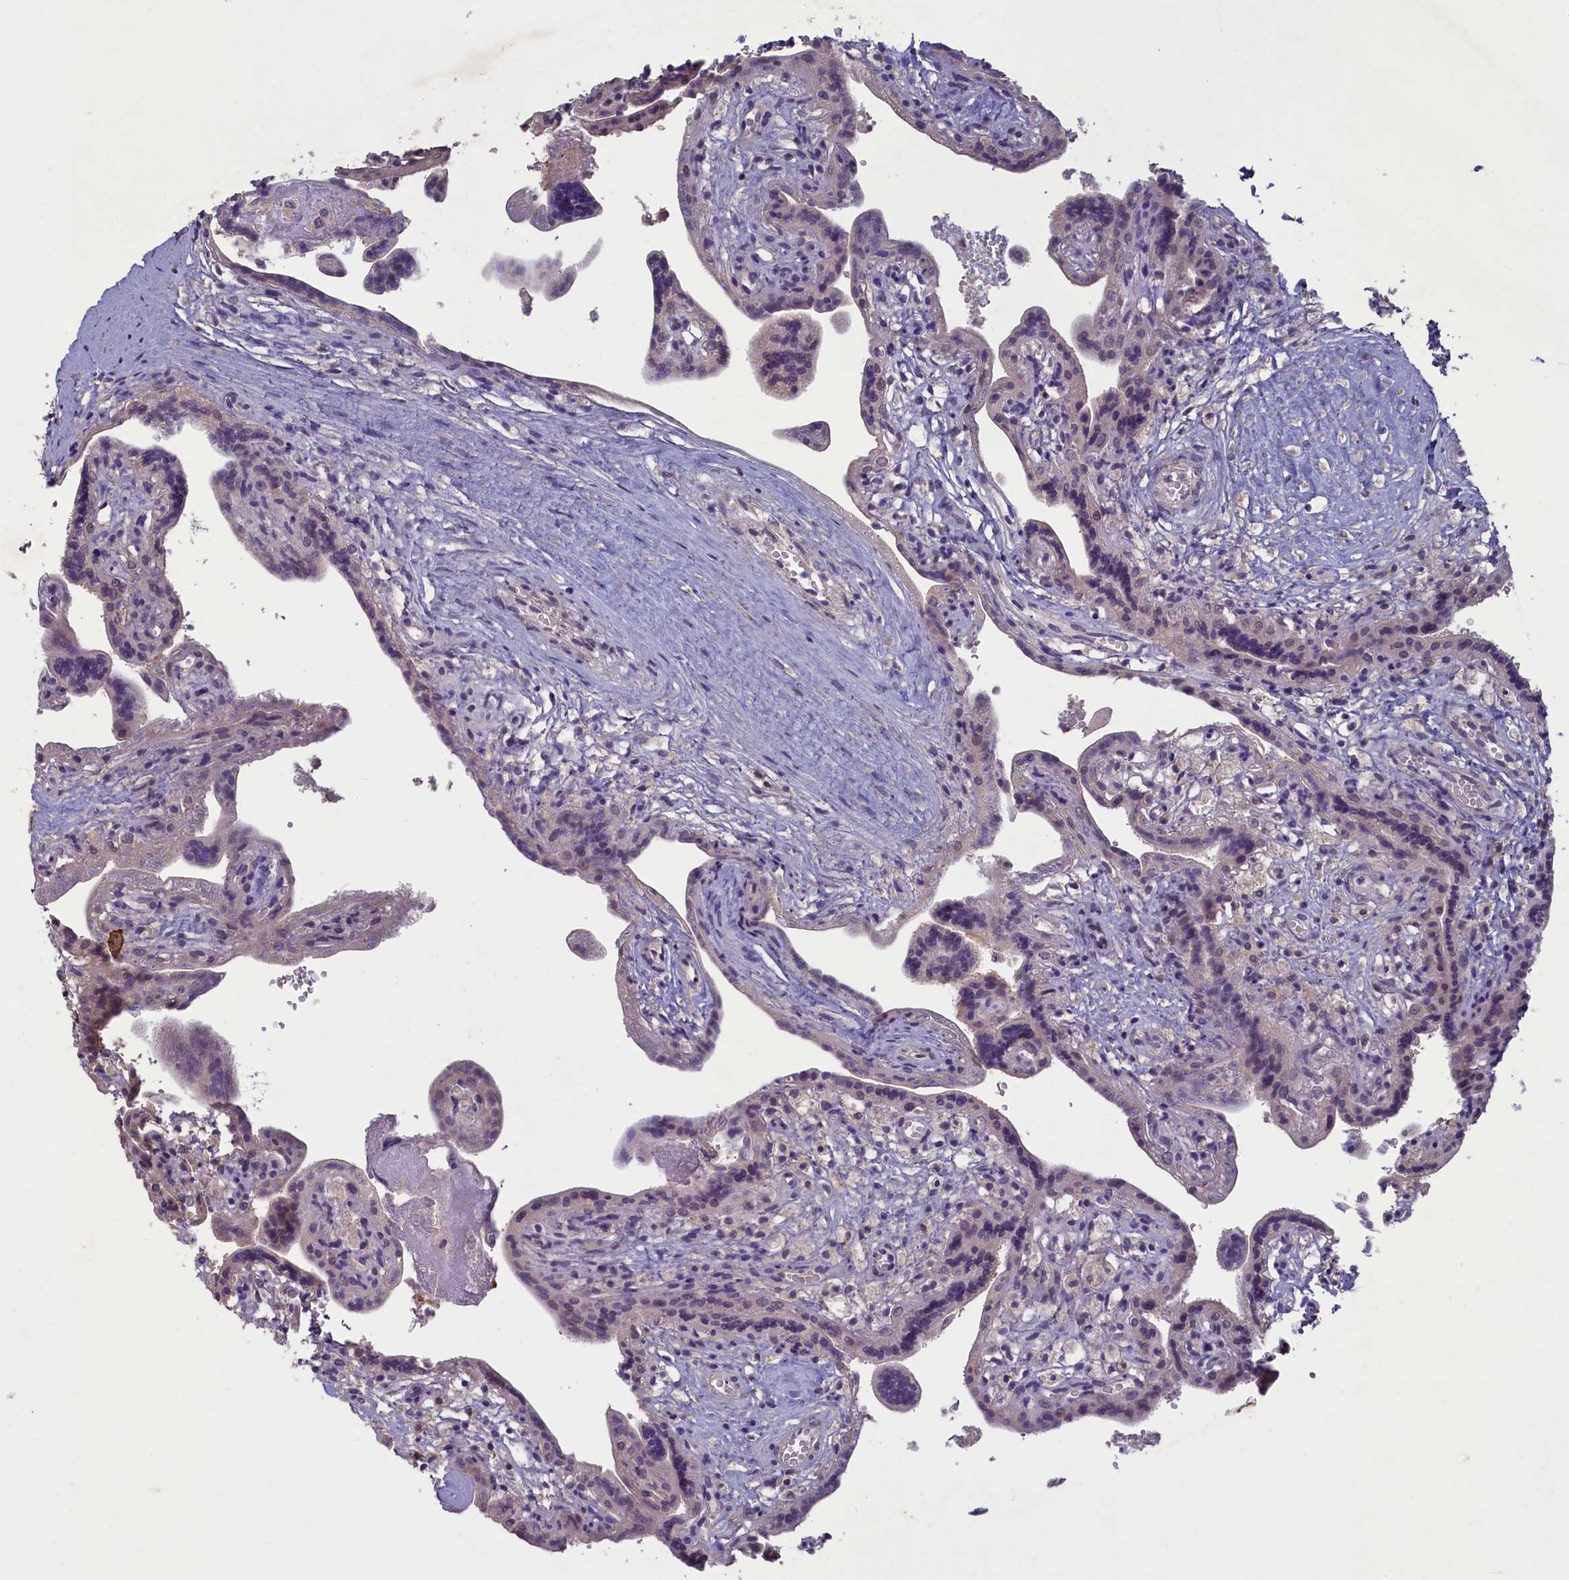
{"staining": {"intensity": "negative", "quantity": "none", "location": "none"}, "tissue": "placenta", "cell_type": "Trophoblastic cells", "image_type": "normal", "snomed": [{"axis": "morphology", "description": "Normal tissue, NOS"}, {"axis": "topography", "description": "Placenta"}], "caption": "Protein analysis of benign placenta displays no significant positivity in trophoblastic cells.", "gene": "ATF7IP2", "patient": {"sex": "female", "age": 37}}